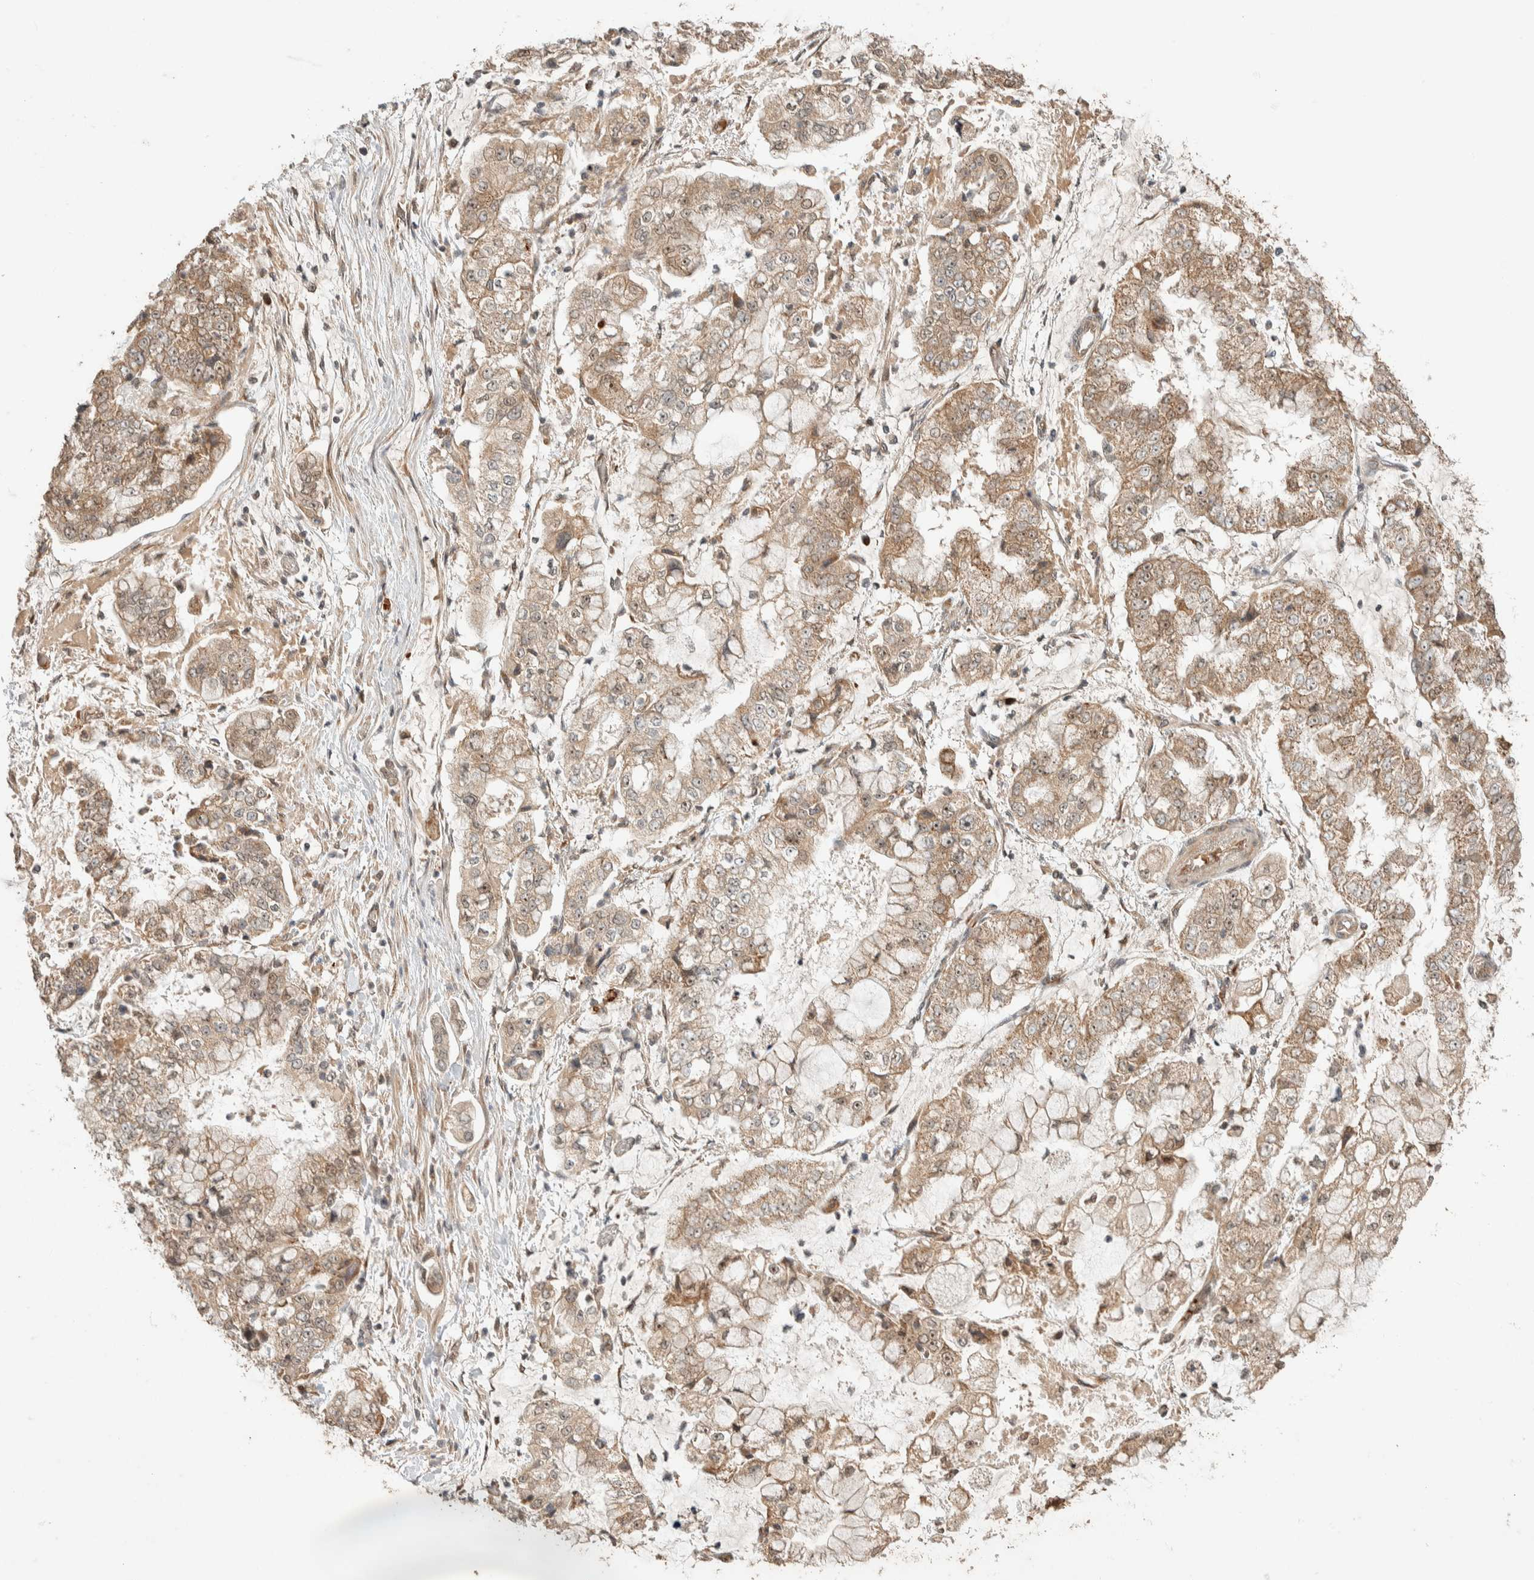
{"staining": {"intensity": "weak", "quantity": ">75%", "location": "cytoplasmic/membranous,nuclear"}, "tissue": "stomach cancer", "cell_type": "Tumor cells", "image_type": "cancer", "snomed": [{"axis": "morphology", "description": "Adenocarcinoma, NOS"}, {"axis": "topography", "description": "Stomach"}], "caption": "Human stomach cancer stained with a protein marker demonstrates weak staining in tumor cells.", "gene": "ZBTB2", "patient": {"sex": "male", "age": 76}}